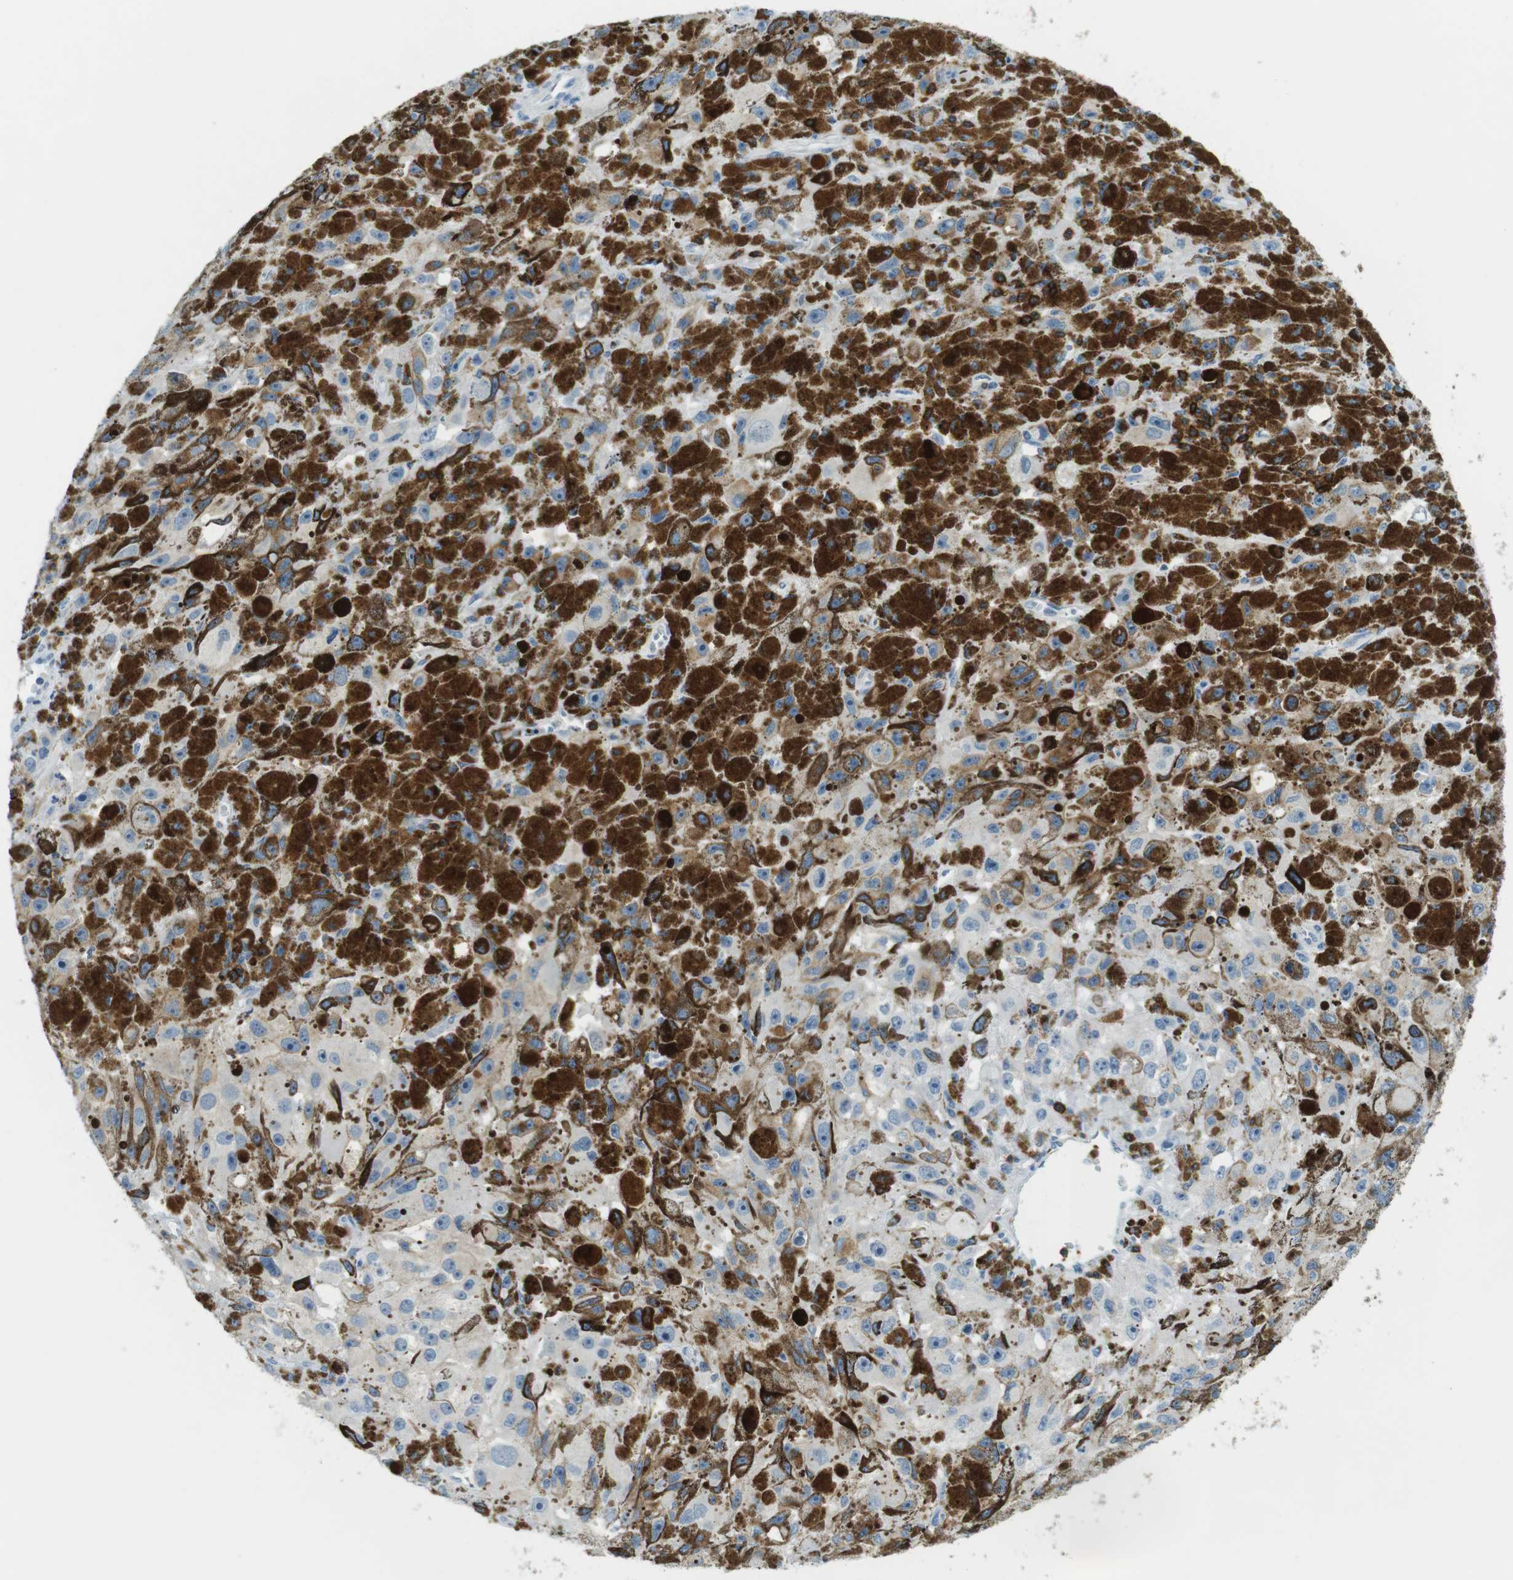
{"staining": {"intensity": "negative", "quantity": "none", "location": "none"}, "tissue": "melanoma", "cell_type": "Tumor cells", "image_type": "cancer", "snomed": [{"axis": "morphology", "description": "Malignant melanoma, NOS"}, {"axis": "topography", "description": "Skin"}], "caption": "Immunohistochemistry (IHC) of human melanoma displays no staining in tumor cells.", "gene": "LAT", "patient": {"sex": "female", "age": 104}}